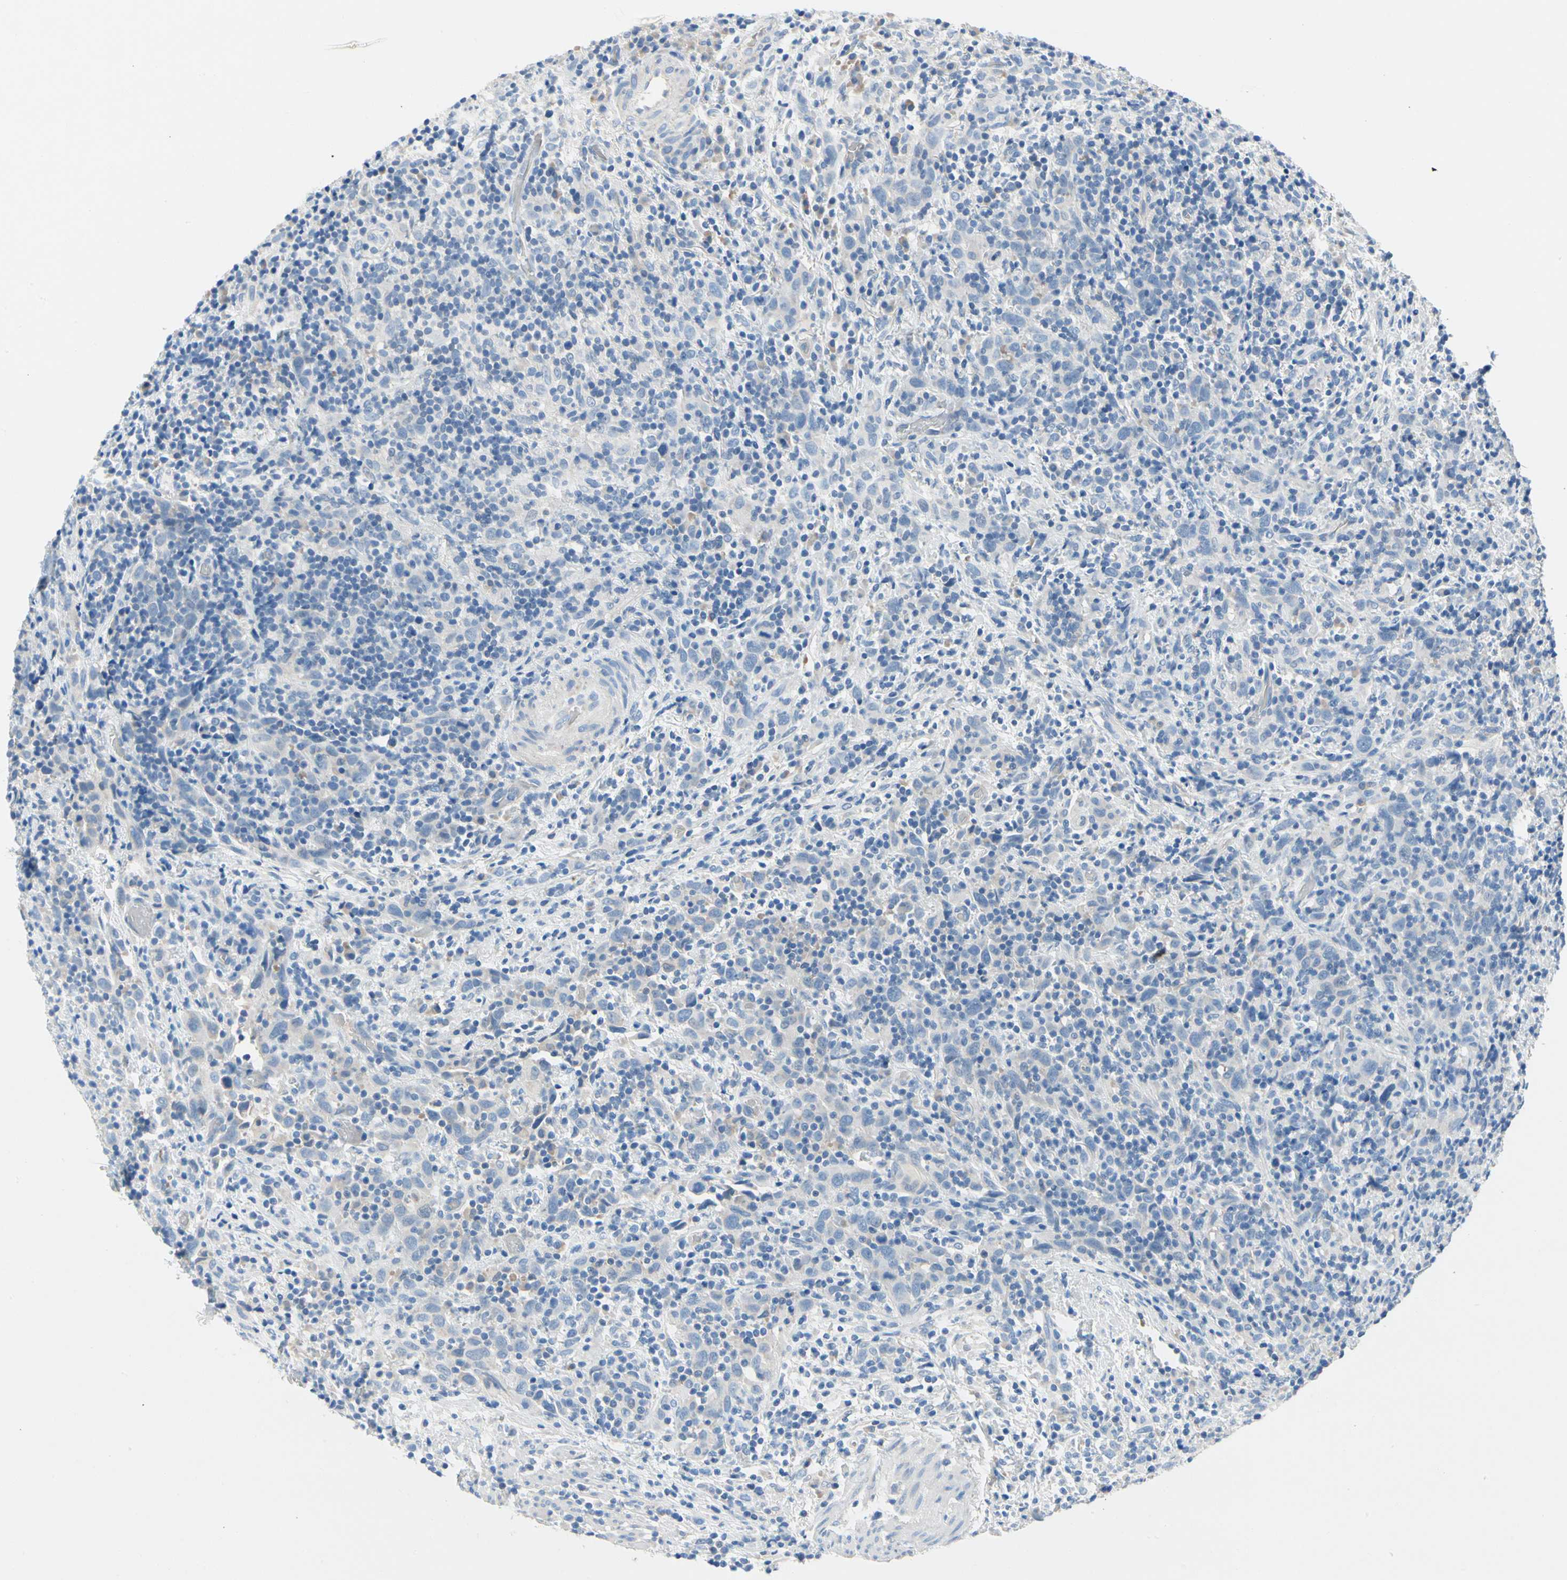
{"staining": {"intensity": "negative", "quantity": "none", "location": "none"}, "tissue": "urothelial cancer", "cell_type": "Tumor cells", "image_type": "cancer", "snomed": [{"axis": "morphology", "description": "Urothelial carcinoma, High grade"}, {"axis": "topography", "description": "Urinary bladder"}], "caption": "Immunohistochemistry (IHC) micrograph of human high-grade urothelial carcinoma stained for a protein (brown), which demonstrates no staining in tumor cells.", "gene": "CA14", "patient": {"sex": "male", "age": 61}}